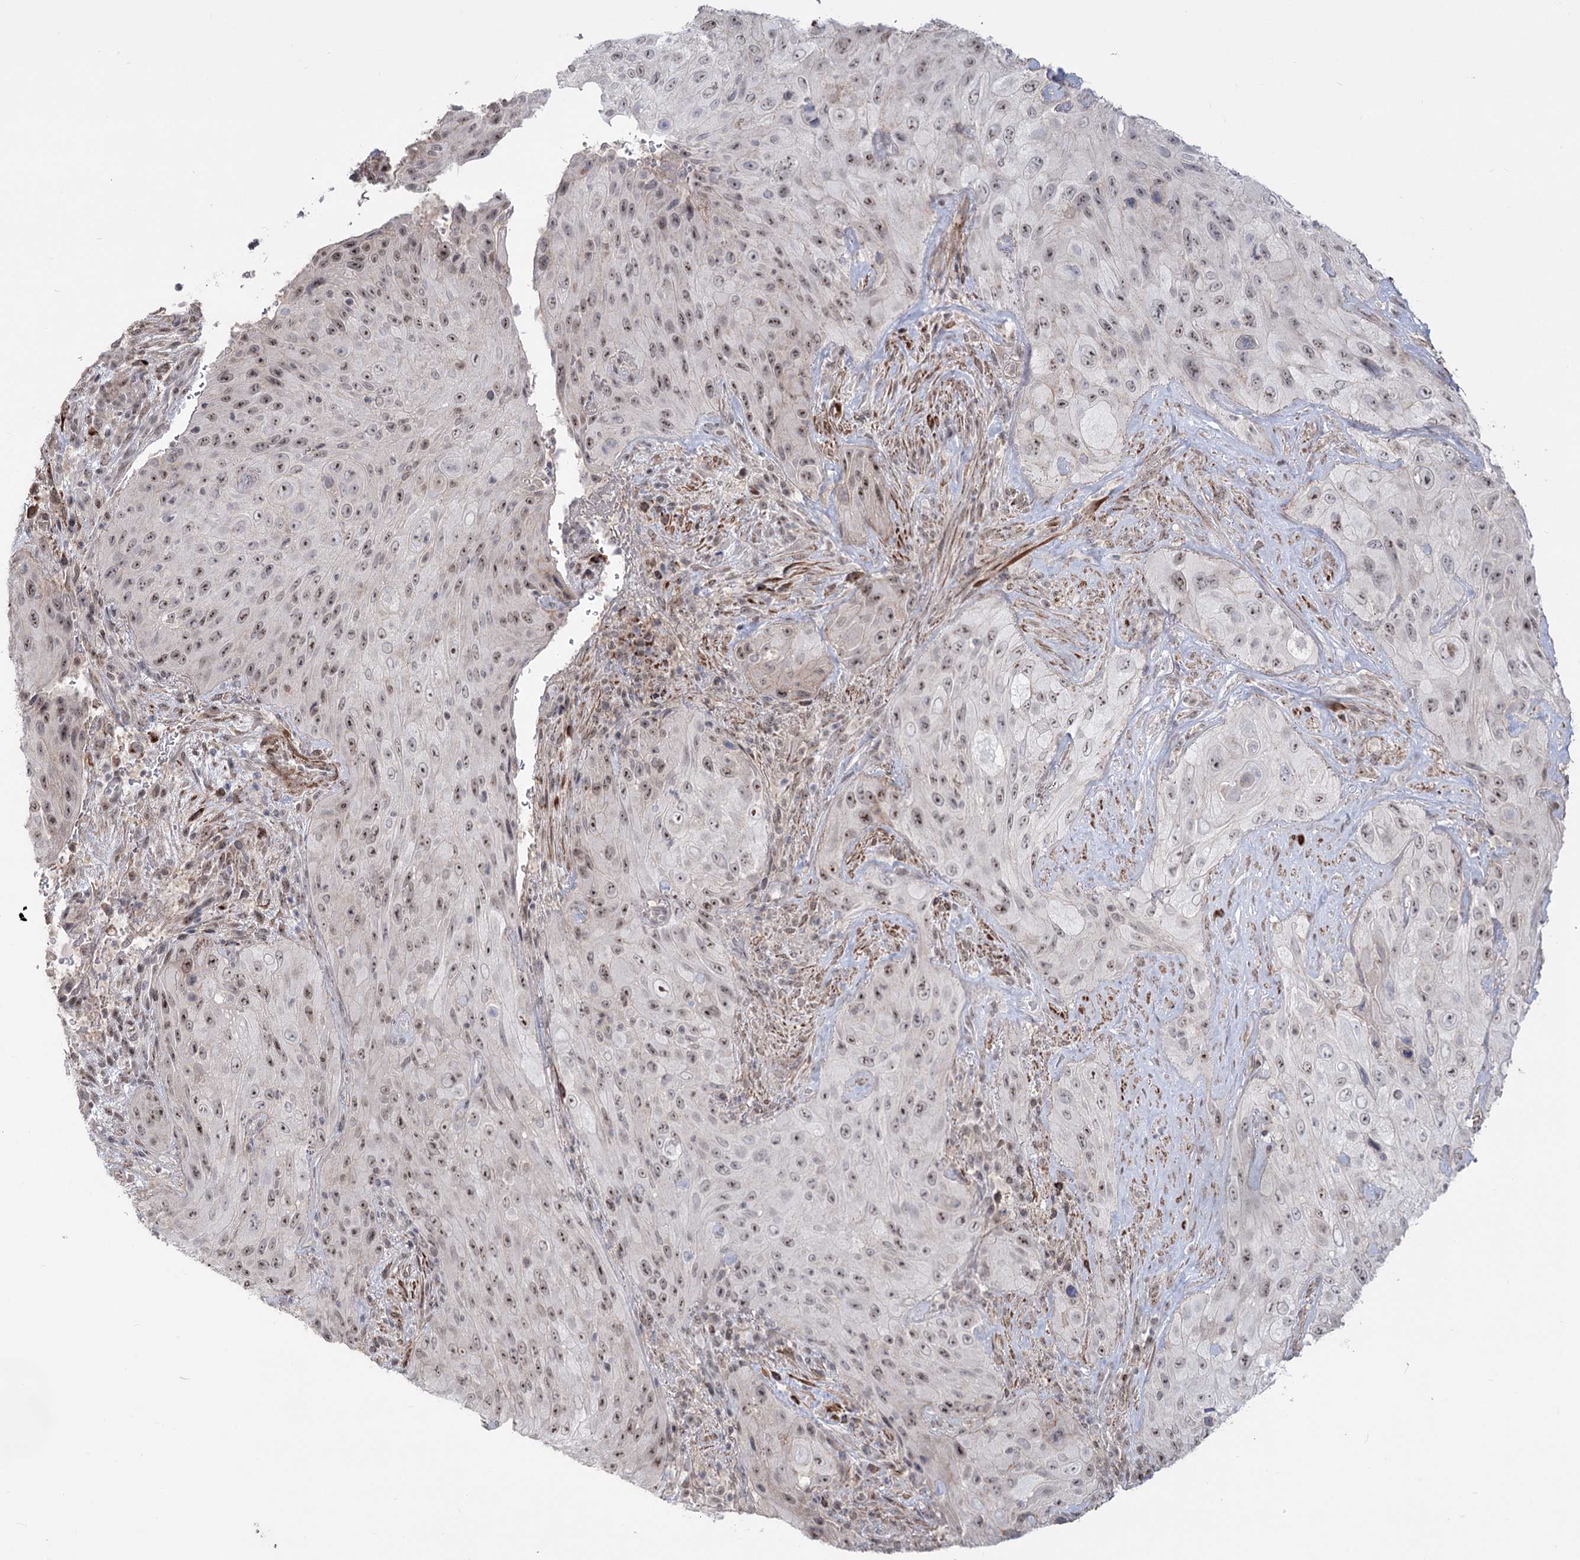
{"staining": {"intensity": "moderate", "quantity": "25%-75%", "location": "nuclear"}, "tissue": "cervical cancer", "cell_type": "Tumor cells", "image_type": "cancer", "snomed": [{"axis": "morphology", "description": "Squamous cell carcinoma, NOS"}, {"axis": "topography", "description": "Cervix"}], "caption": "Immunohistochemistry (IHC) of human cervical cancer (squamous cell carcinoma) shows medium levels of moderate nuclear staining in approximately 25%-75% of tumor cells.", "gene": "ZSCAN23", "patient": {"sex": "female", "age": 42}}